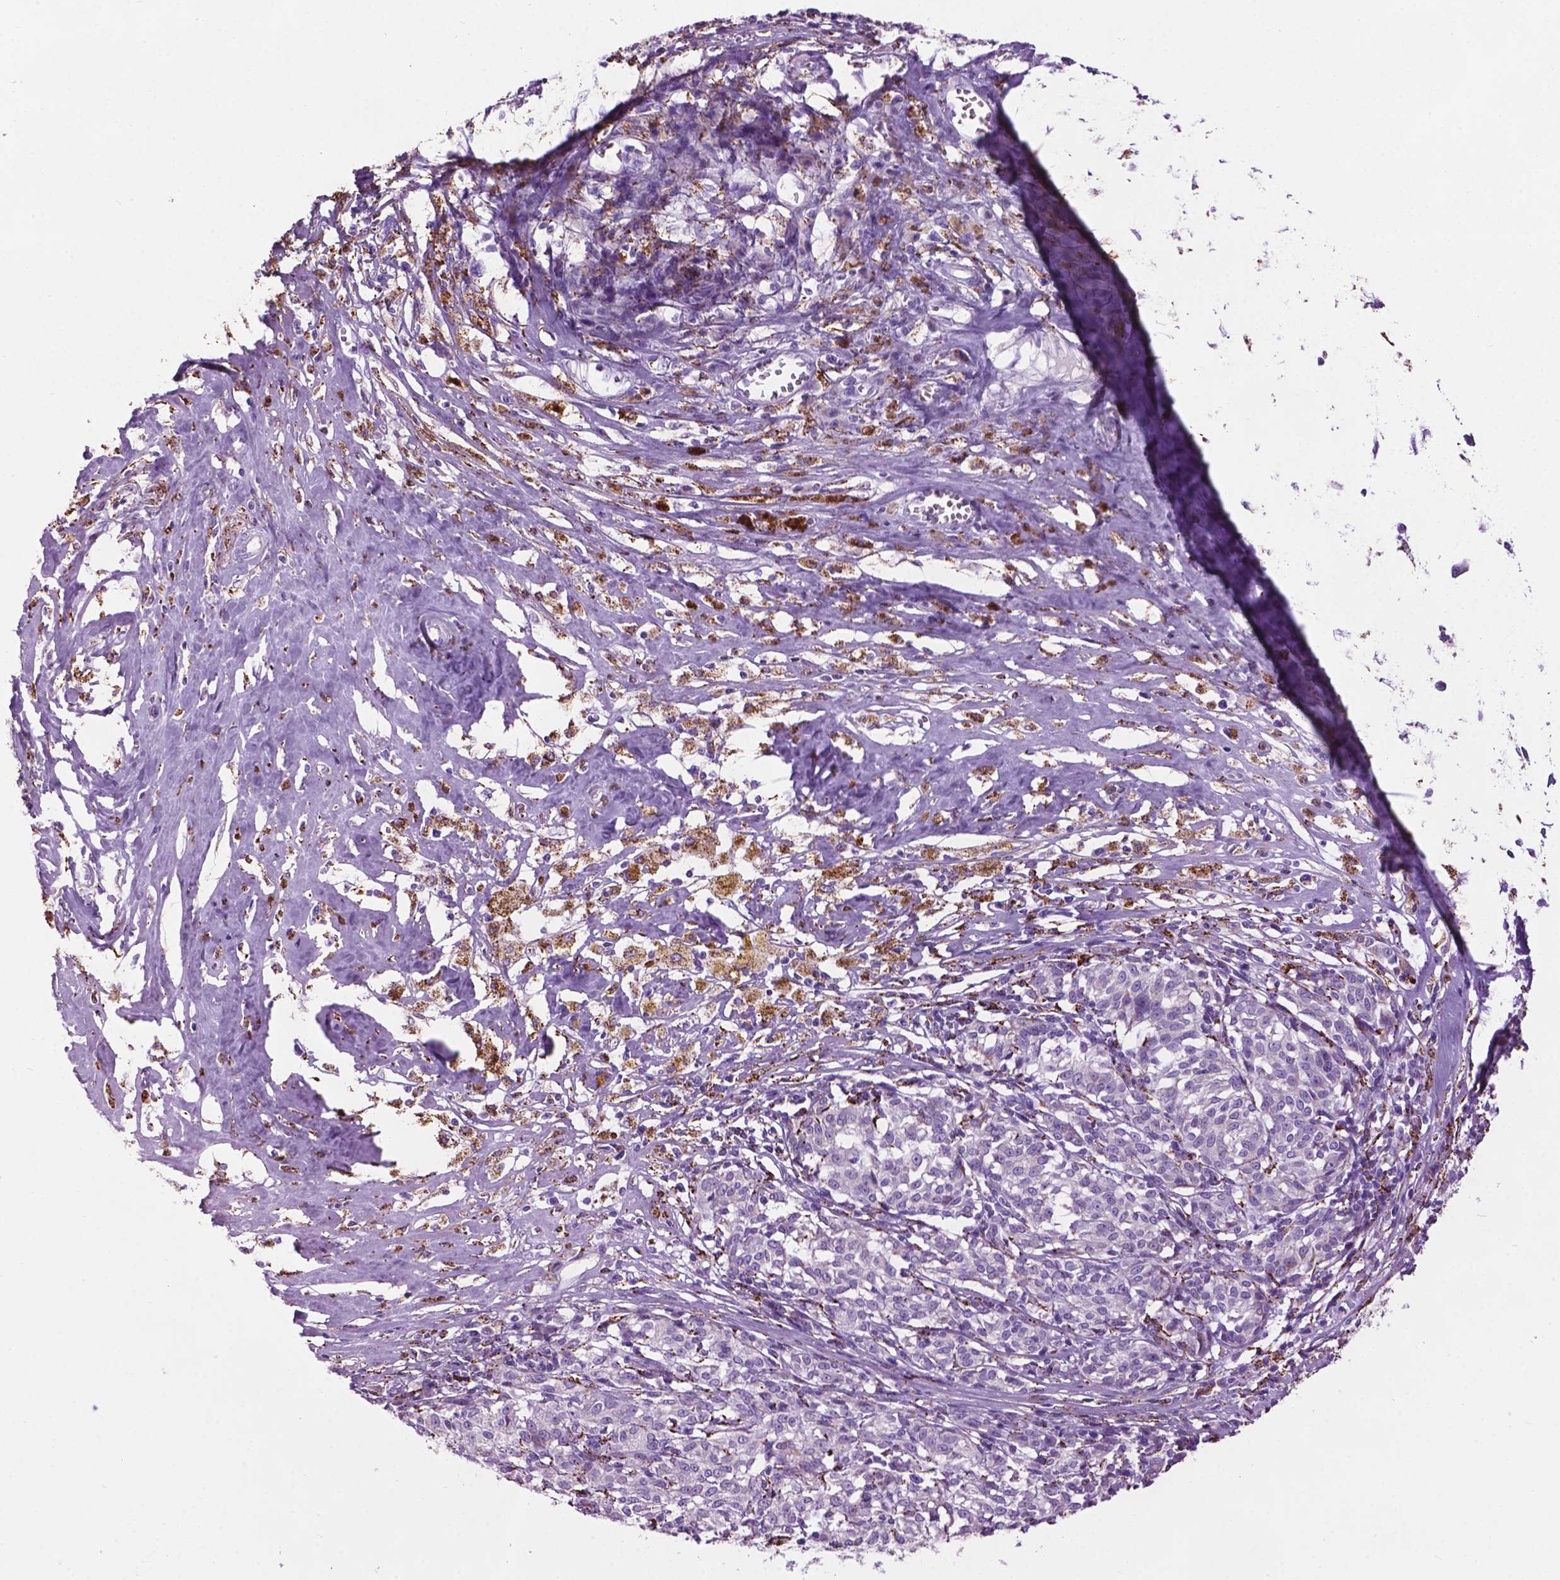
{"staining": {"intensity": "negative", "quantity": "none", "location": "none"}, "tissue": "melanoma", "cell_type": "Tumor cells", "image_type": "cancer", "snomed": [{"axis": "morphology", "description": "Malignant melanoma, NOS"}, {"axis": "topography", "description": "Skin"}], "caption": "A high-resolution photomicrograph shows IHC staining of malignant melanoma, which demonstrates no significant staining in tumor cells.", "gene": "TMEM132E", "patient": {"sex": "female", "age": 72}}